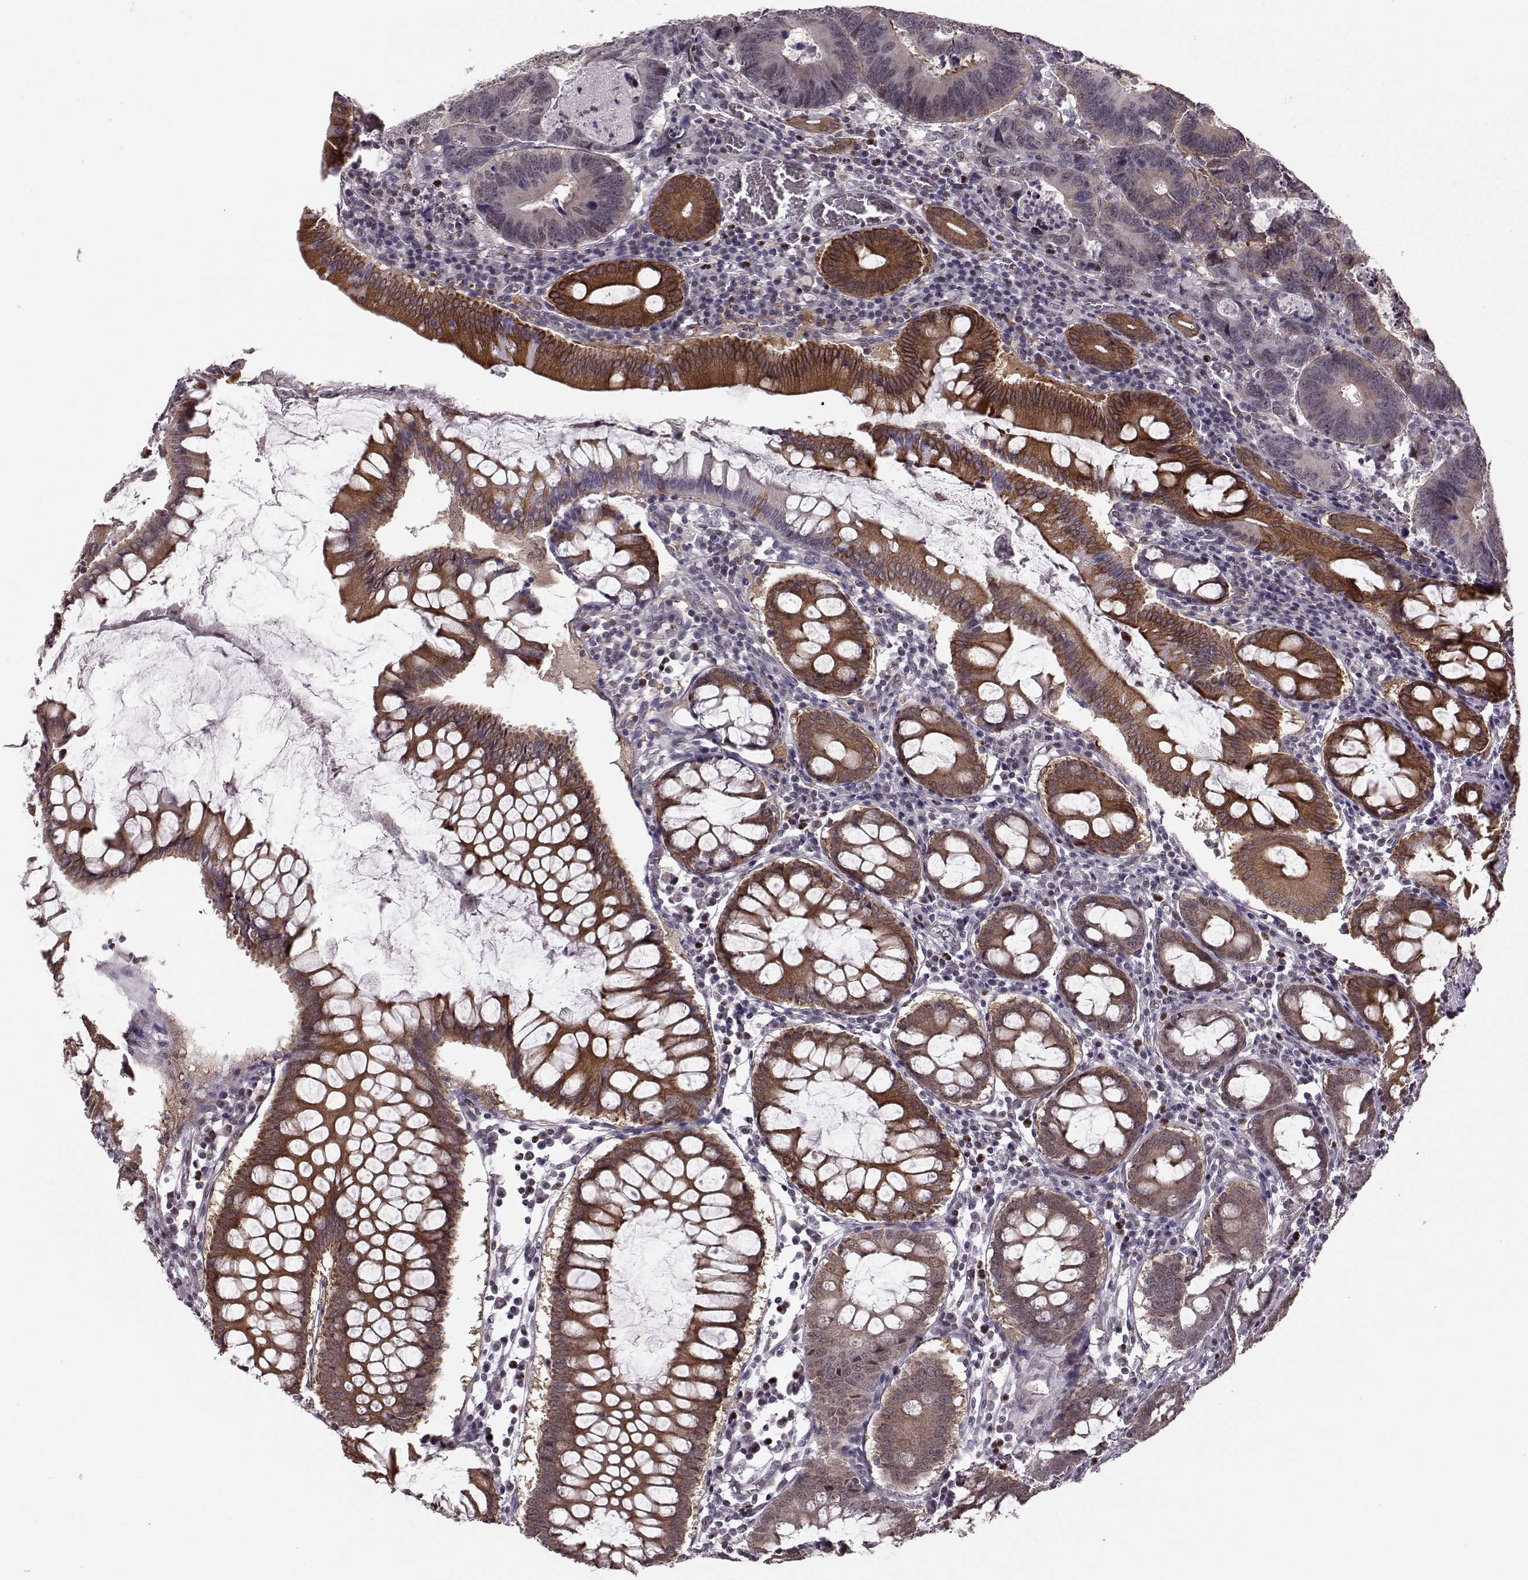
{"staining": {"intensity": "moderate", "quantity": "25%-75%", "location": "cytoplasmic/membranous,nuclear"}, "tissue": "colorectal cancer", "cell_type": "Tumor cells", "image_type": "cancer", "snomed": [{"axis": "morphology", "description": "Adenocarcinoma, NOS"}, {"axis": "topography", "description": "Colon"}], "caption": "This micrograph displays immunohistochemistry (IHC) staining of adenocarcinoma (colorectal), with medium moderate cytoplasmic/membranous and nuclear positivity in about 25%-75% of tumor cells.", "gene": "KLF6", "patient": {"sex": "female", "age": 82}}